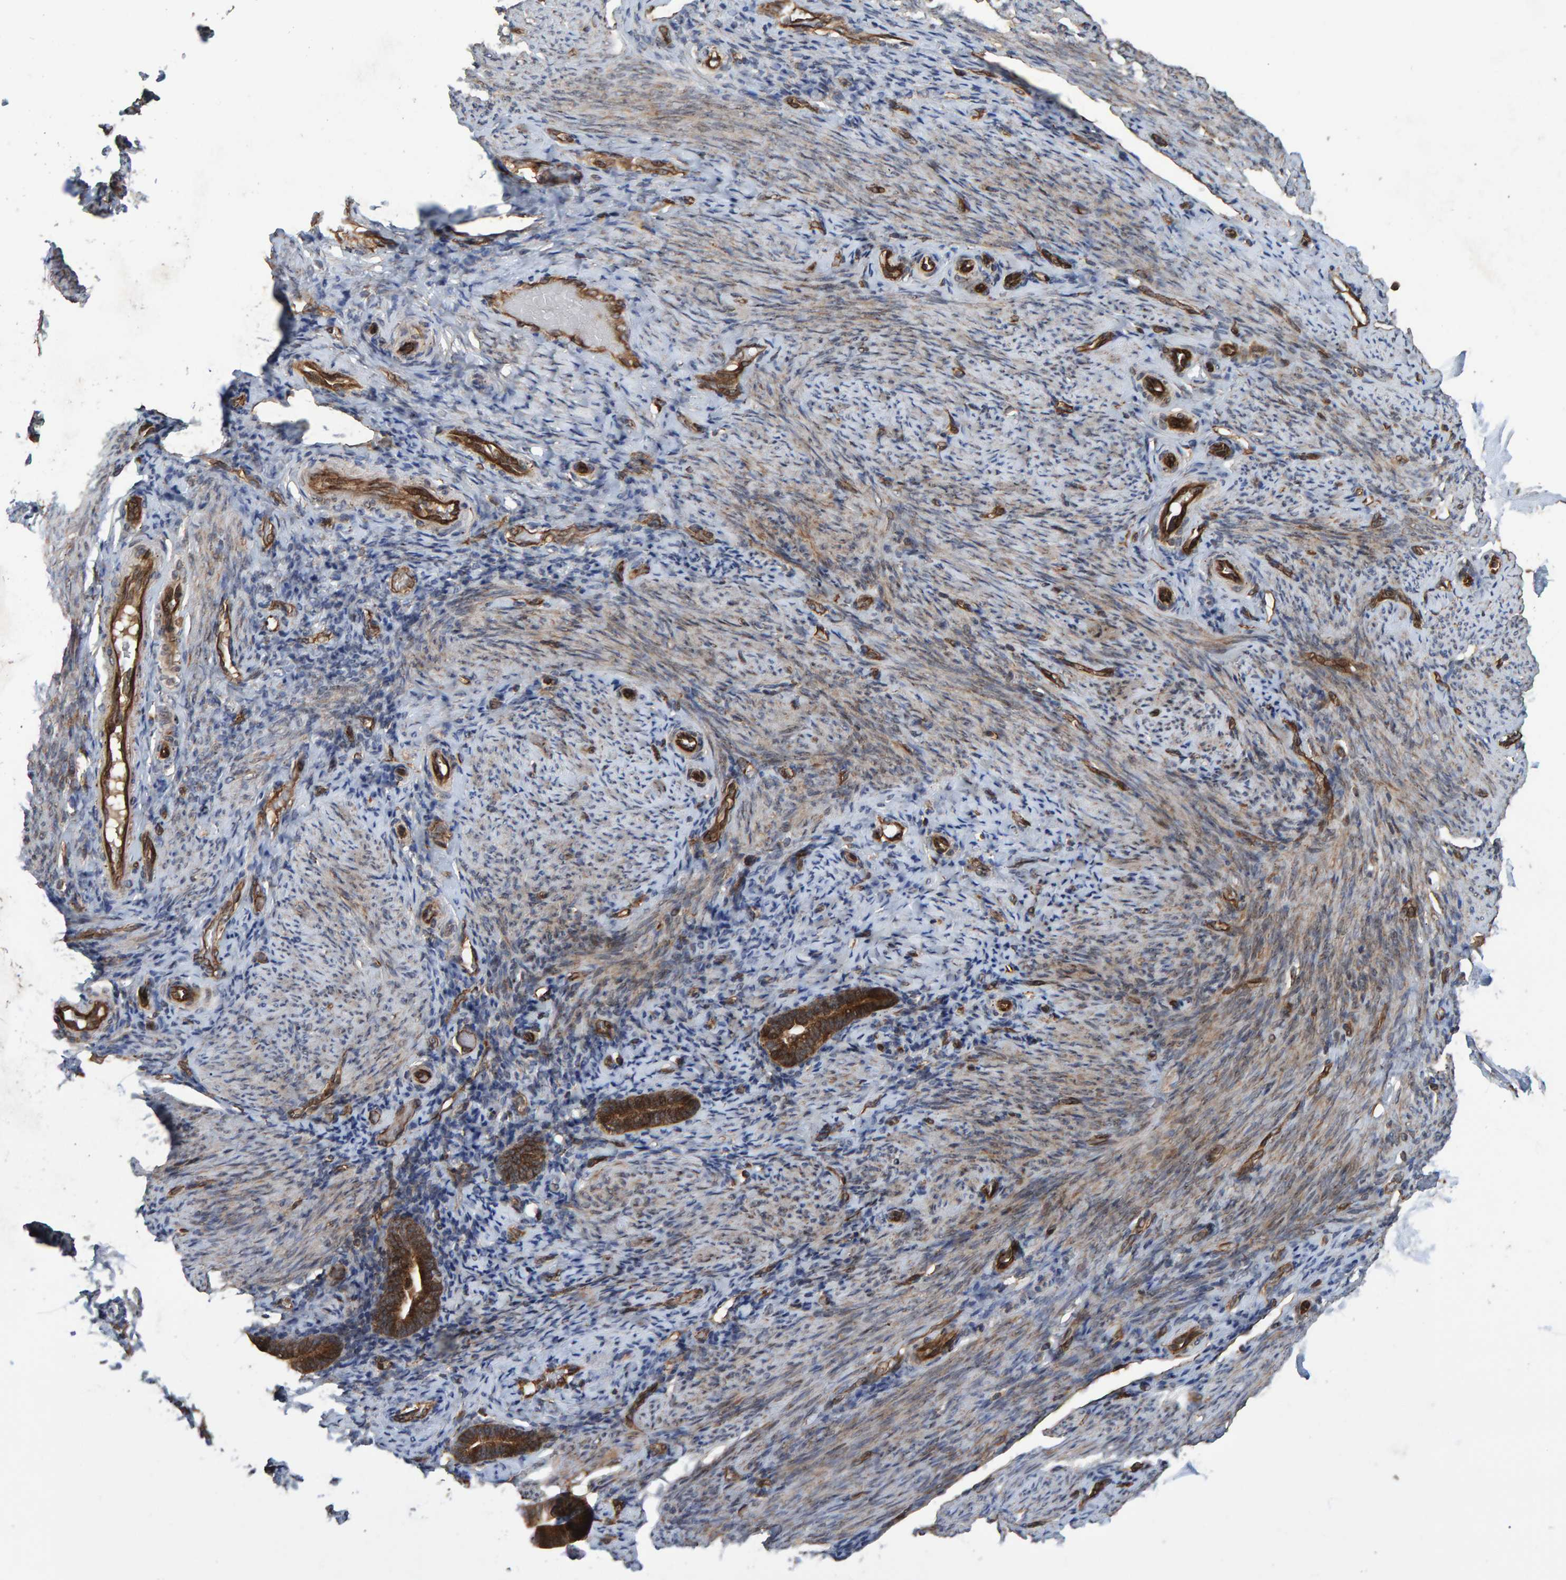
{"staining": {"intensity": "moderate", "quantity": "25%-75%", "location": "cytoplasmic/membranous"}, "tissue": "endometrium", "cell_type": "Cells in endometrial stroma", "image_type": "normal", "snomed": [{"axis": "morphology", "description": "Normal tissue, NOS"}, {"axis": "topography", "description": "Endometrium"}], "caption": "DAB immunohistochemical staining of benign endometrium displays moderate cytoplasmic/membranous protein expression in about 25%-75% of cells in endometrial stroma.", "gene": "TRIM68", "patient": {"sex": "female", "age": 51}}